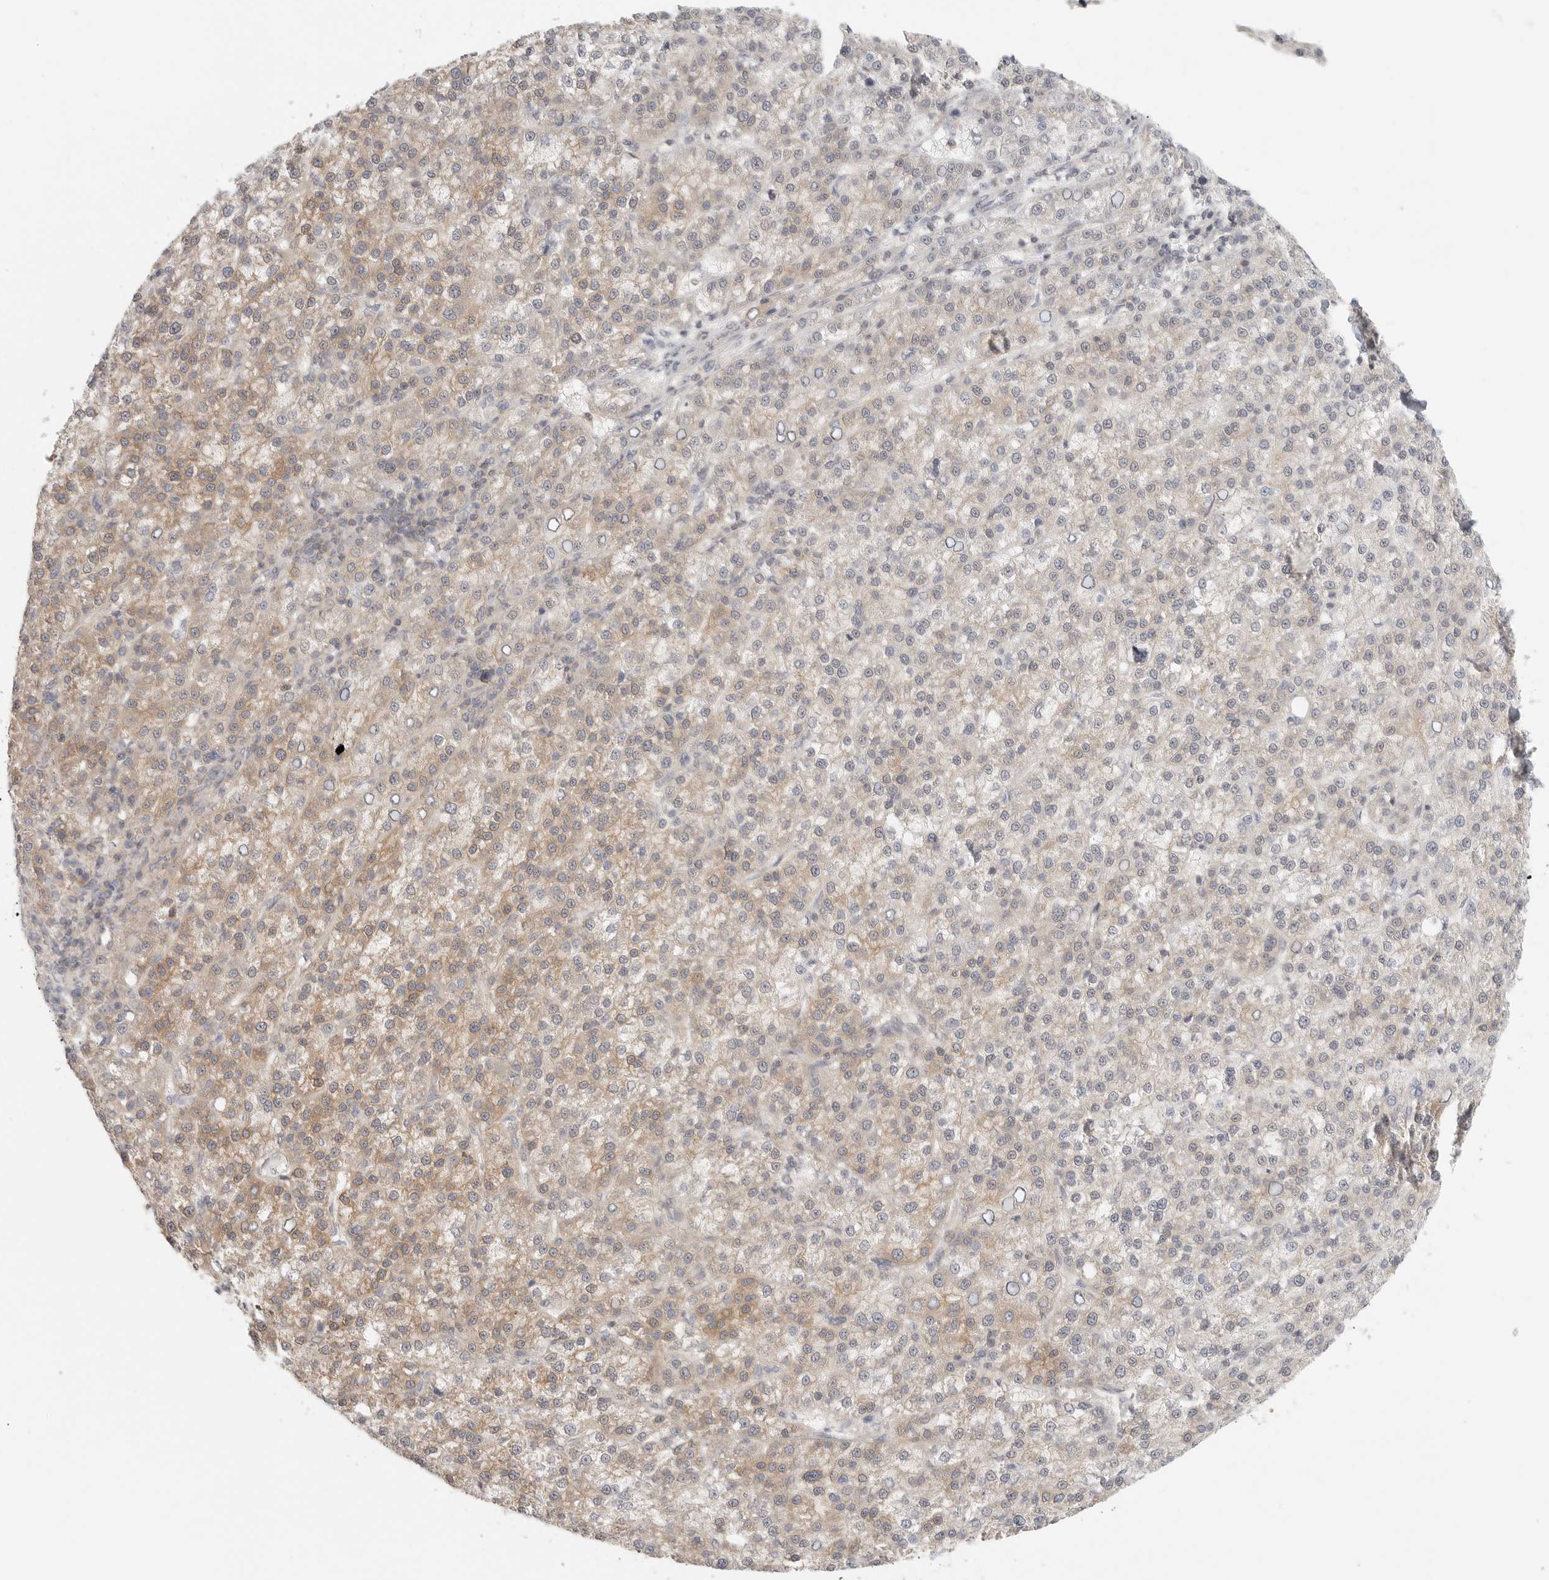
{"staining": {"intensity": "weak", "quantity": "25%-75%", "location": "cytoplasmic/membranous"}, "tissue": "liver cancer", "cell_type": "Tumor cells", "image_type": "cancer", "snomed": [{"axis": "morphology", "description": "Carcinoma, Hepatocellular, NOS"}, {"axis": "topography", "description": "Liver"}], "caption": "Weak cytoplasmic/membranous protein staining is identified in about 25%-75% of tumor cells in liver cancer.", "gene": "HDAC6", "patient": {"sex": "female", "age": 58}}